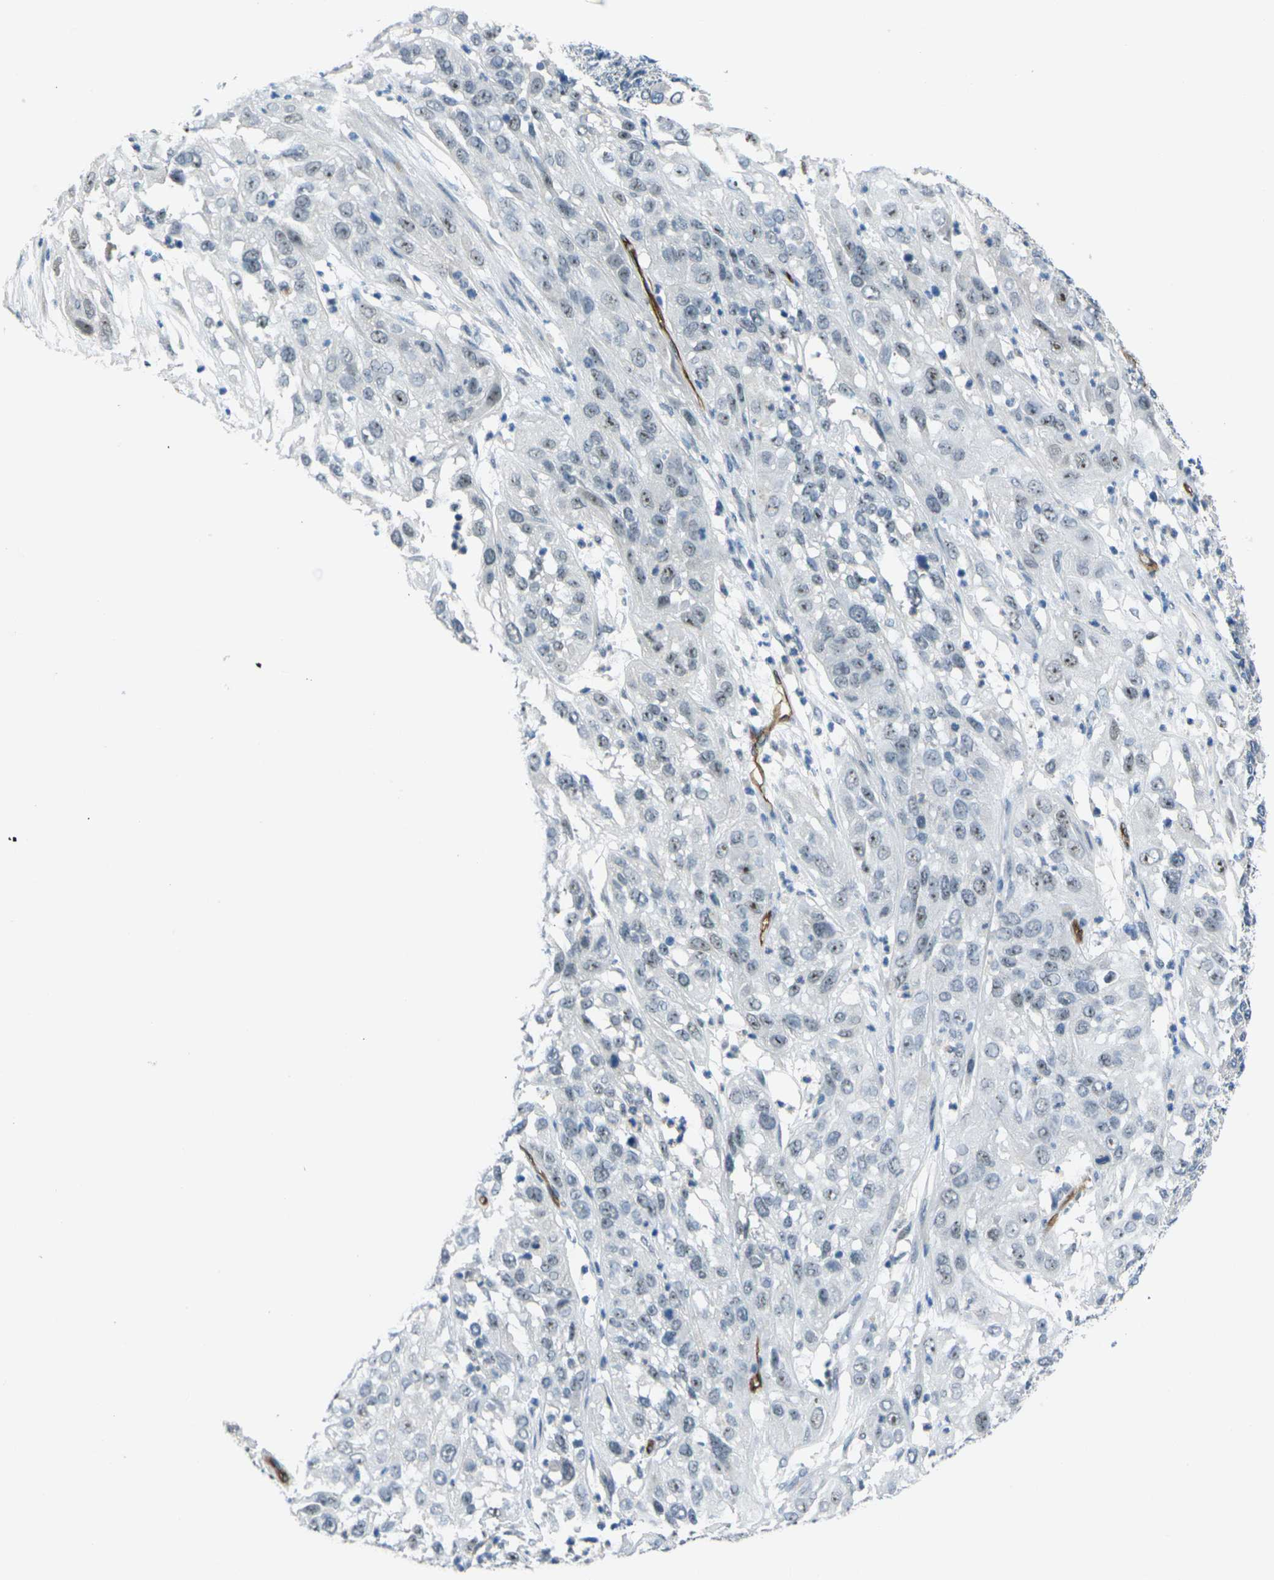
{"staining": {"intensity": "moderate", "quantity": "25%-75%", "location": "nuclear"}, "tissue": "cervical cancer", "cell_type": "Tumor cells", "image_type": "cancer", "snomed": [{"axis": "morphology", "description": "Squamous cell carcinoma, NOS"}, {"axis": "topography", "description": "Cervix"}], "caption": "Immunohistochemical staining of human cervical cancer (squamous cell carcinoma) demonstrates medium levels of moderate nuclear staining in about 25%-75% of tumor cells.", "gene": "HSPA12B", "patient": {"sex": "female", "age": 32}}